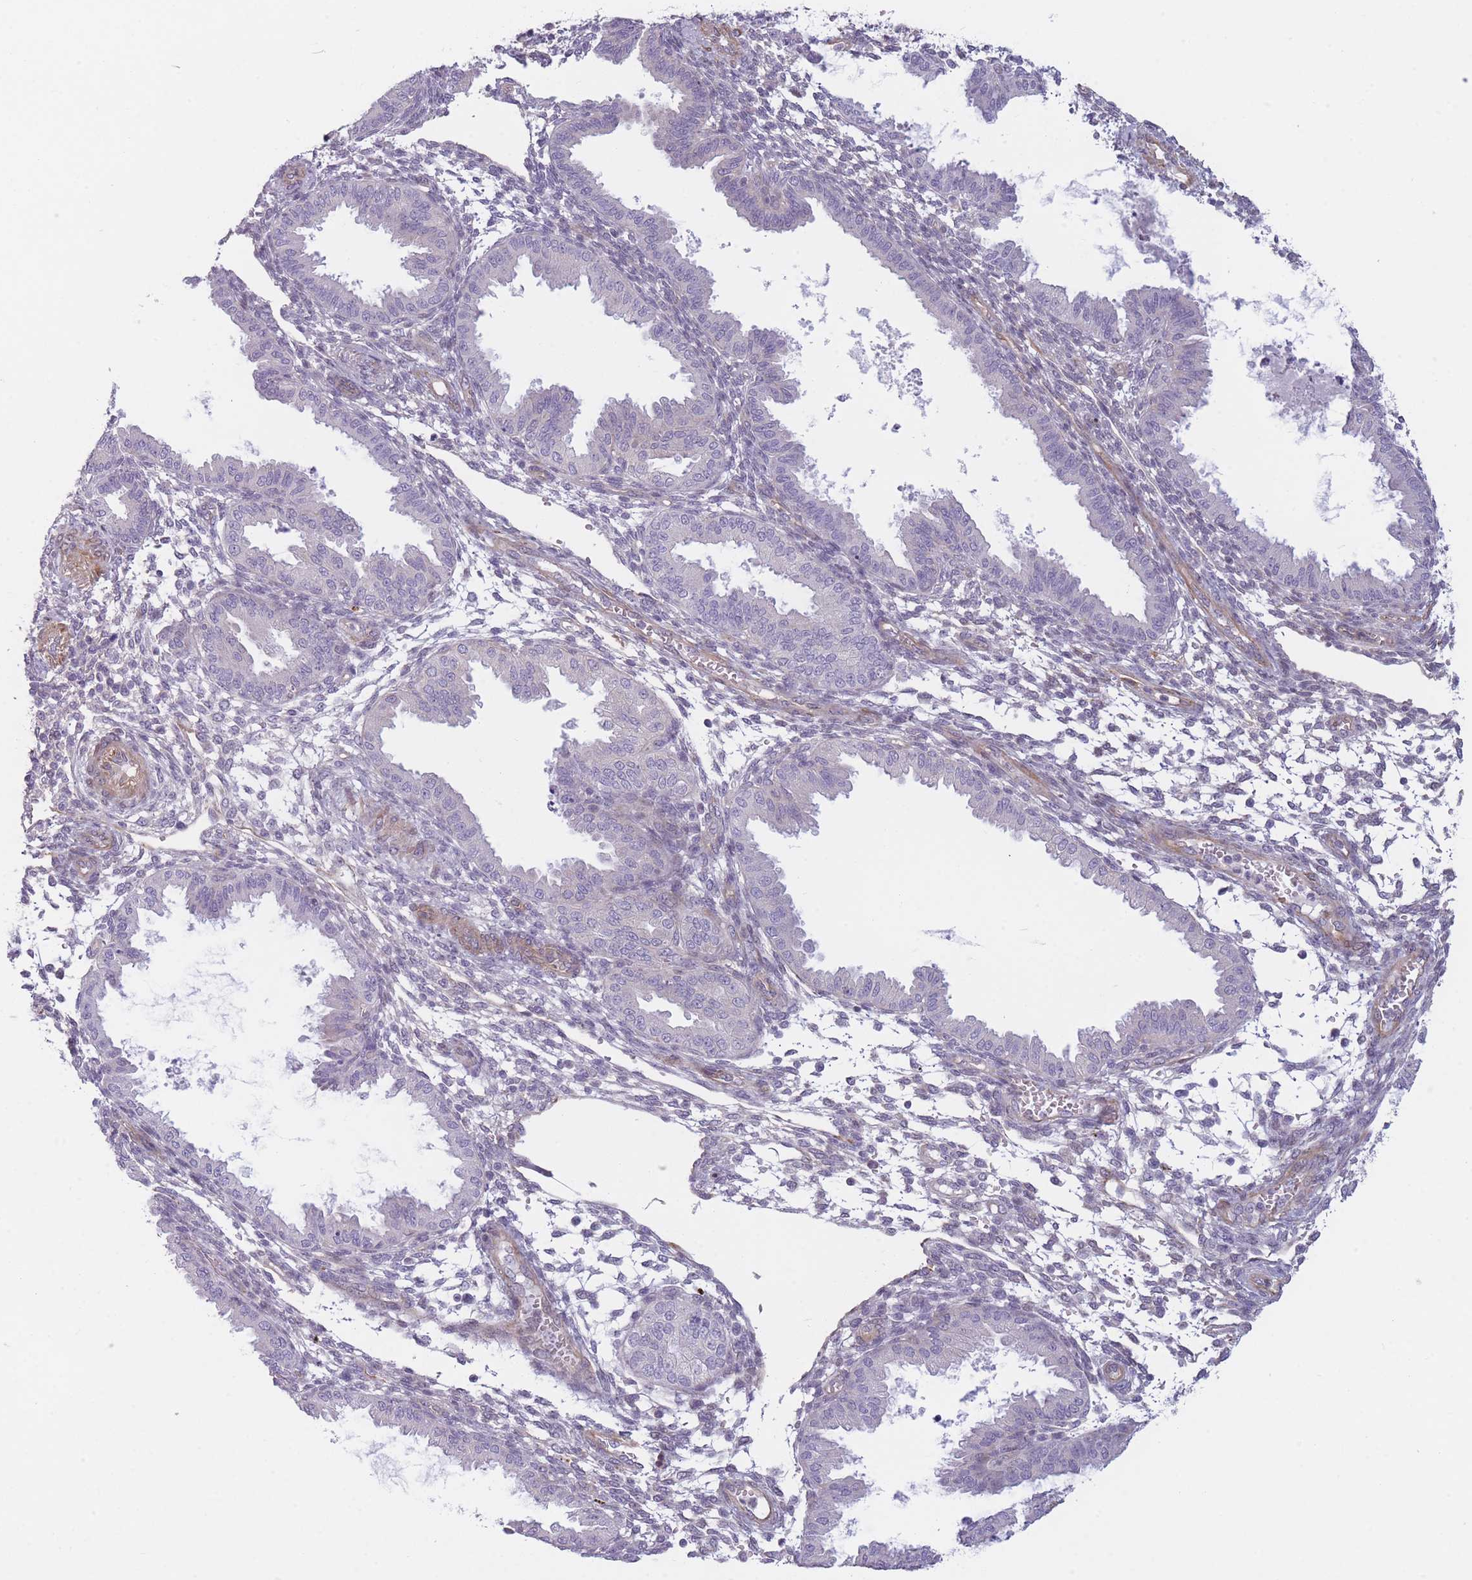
{"staining": {"intensity": "negative", "quantity": "none", "location": "none"}, "tissue": "endometrium", "cell_type": "Cells in endometrial stroma", "image_type": "normal", "snomed": [{"axis": "morphology", "description": "Normal tissue, NOS"}, {"axis": "topography", "description": "Endometrium"}], "caption": "Immunohistochemistry (IHC) photomicrograph of unremarkable human endometrium stained for a protein (brown), which displays no expression in cells in endometrial stroma.", "gene": "SLC7A6", "patient": {"sex": "female", "age": 33}}